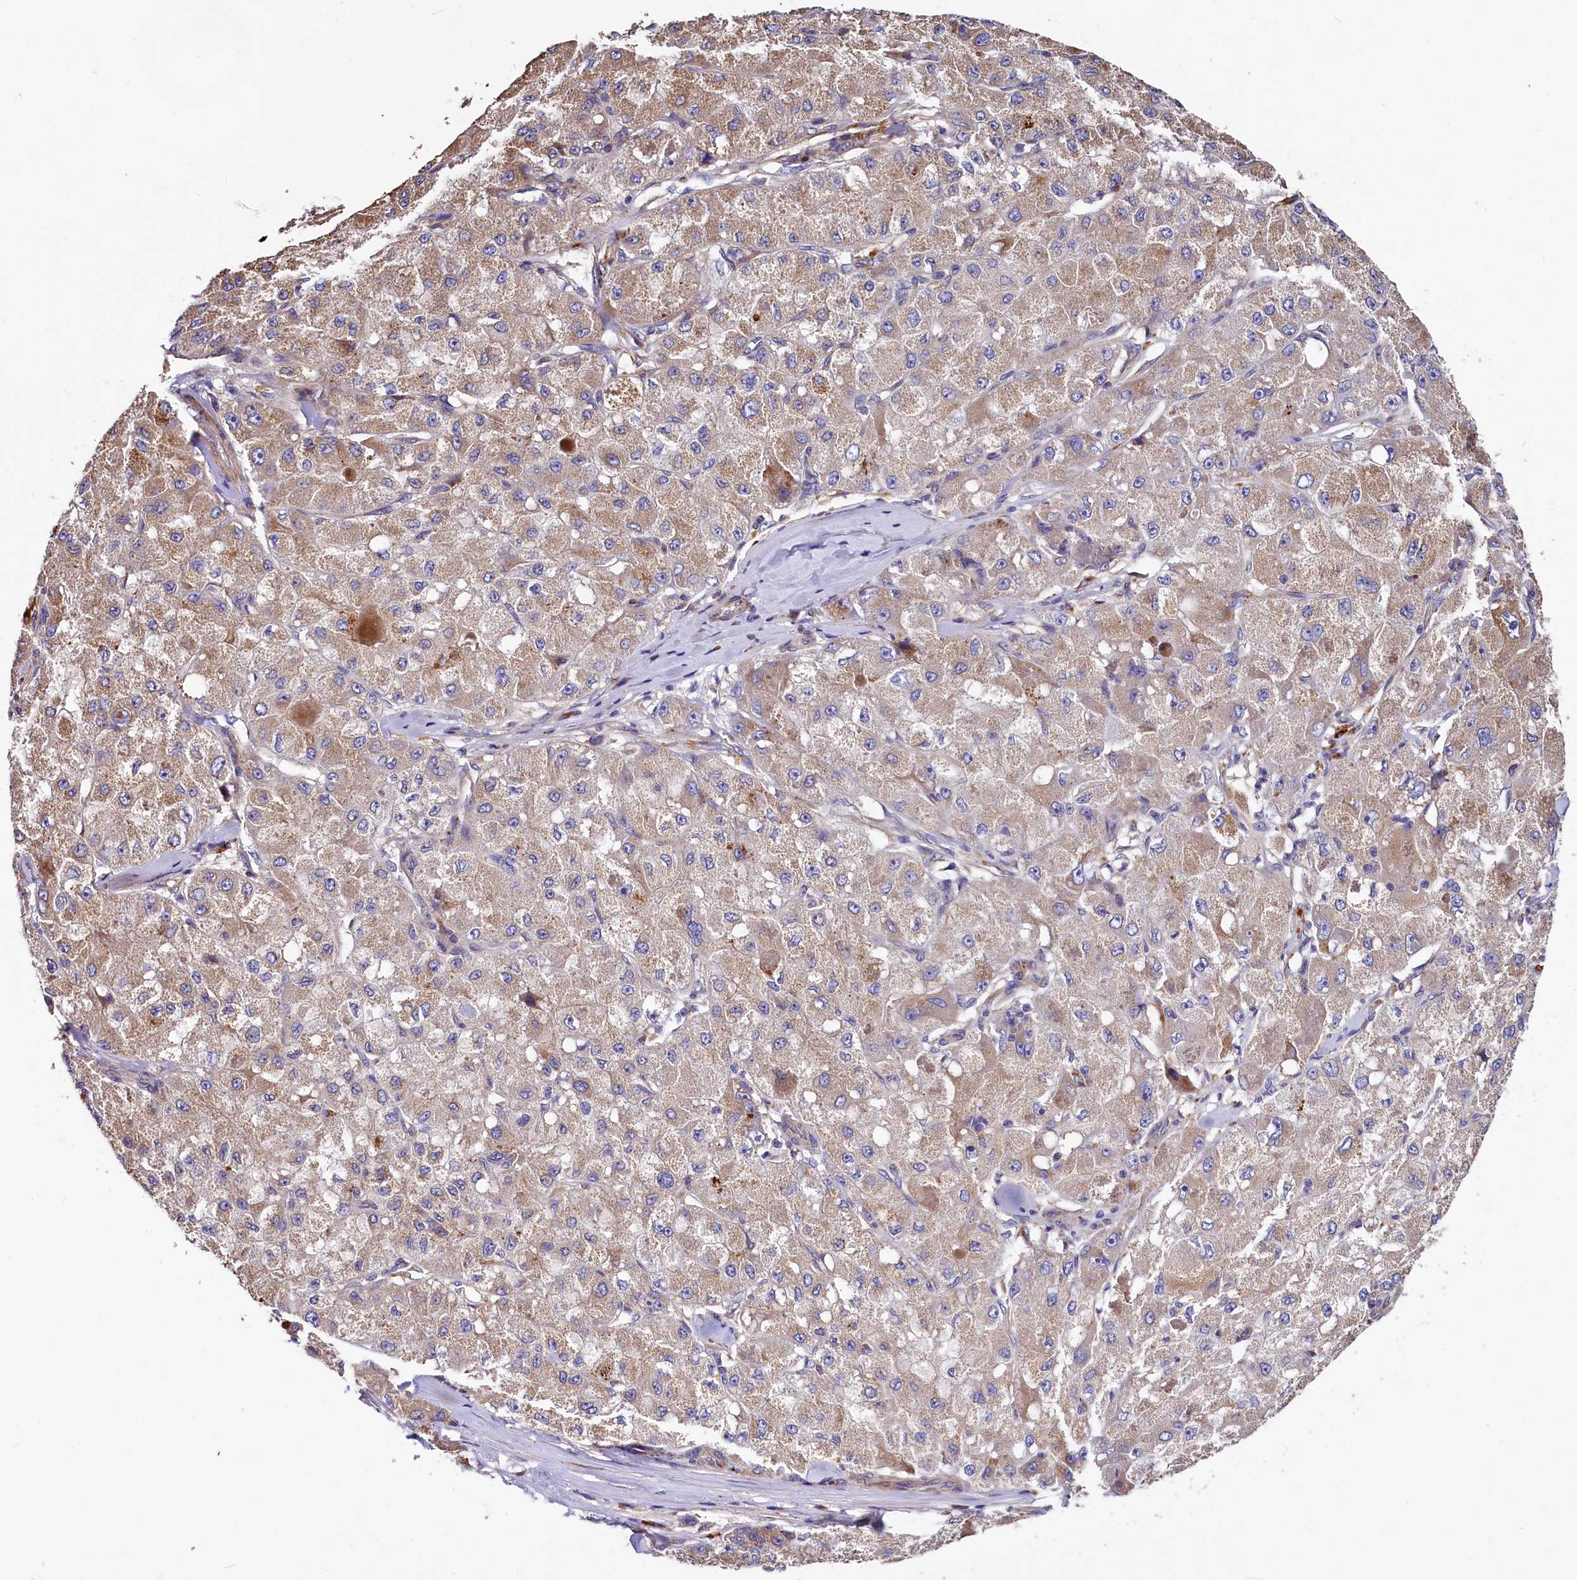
{"staining": {"intensity": "moderate", "quantity": ">75%", "location": "cytoplasmic/membranous"}, "tissue": "liver cancer", "cell_type": "Tumor cells", "image_type": "cancer", "snomed": [{"axis": "morphology", "description": "Carcinoma, Hepatocellular, NOS"}, {"axis": "topography", "description": "Liver"}], "caption": "Hepatocellular carcinoma (liver) tissue exhibits moderate cytoplasmic/membranous staining in about >75% of tumor cells", "gene": "SPRYD3", "patient": {"sex": "male", "age": 80}}